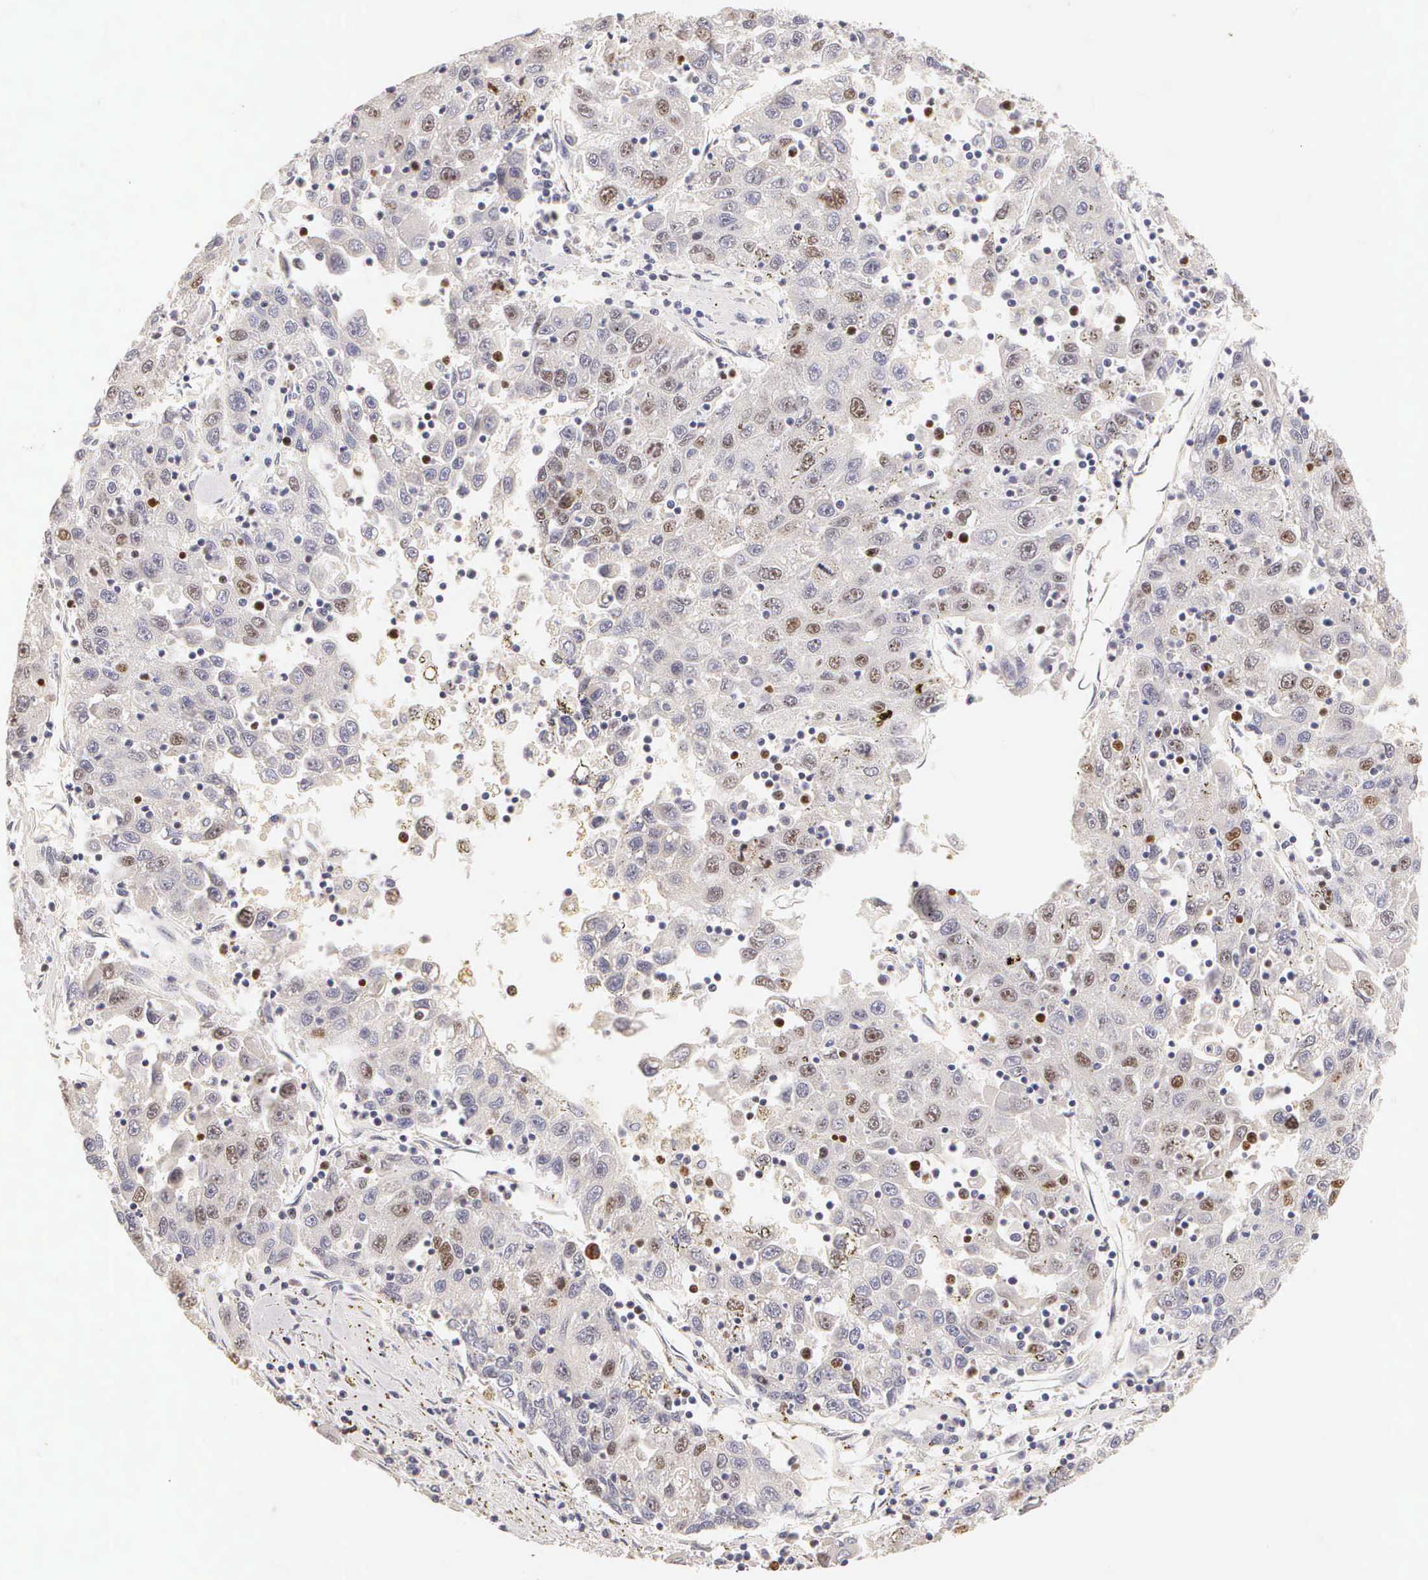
{"staining": {"intensity": "moderate", "quantity": "<25%", "location": "nuclear"}, "tissue": "liver cancer", "cell_type": "Tumor cells", "image_type": "cancer", "snomed": [{"axis": "morphology", "description": "Carcinoma, Hepatocellular, NOS"}, {"axis": "topography", "description": "Liver"}], "caption": "Human liver cancer (hepatocellular carcinoma) stained with a brown dye exhibits moderate nuclear positive positivity in about <25% of tumor cells.", "gene": "MKI67", "patient": {"sex": "male", "age": 49}}